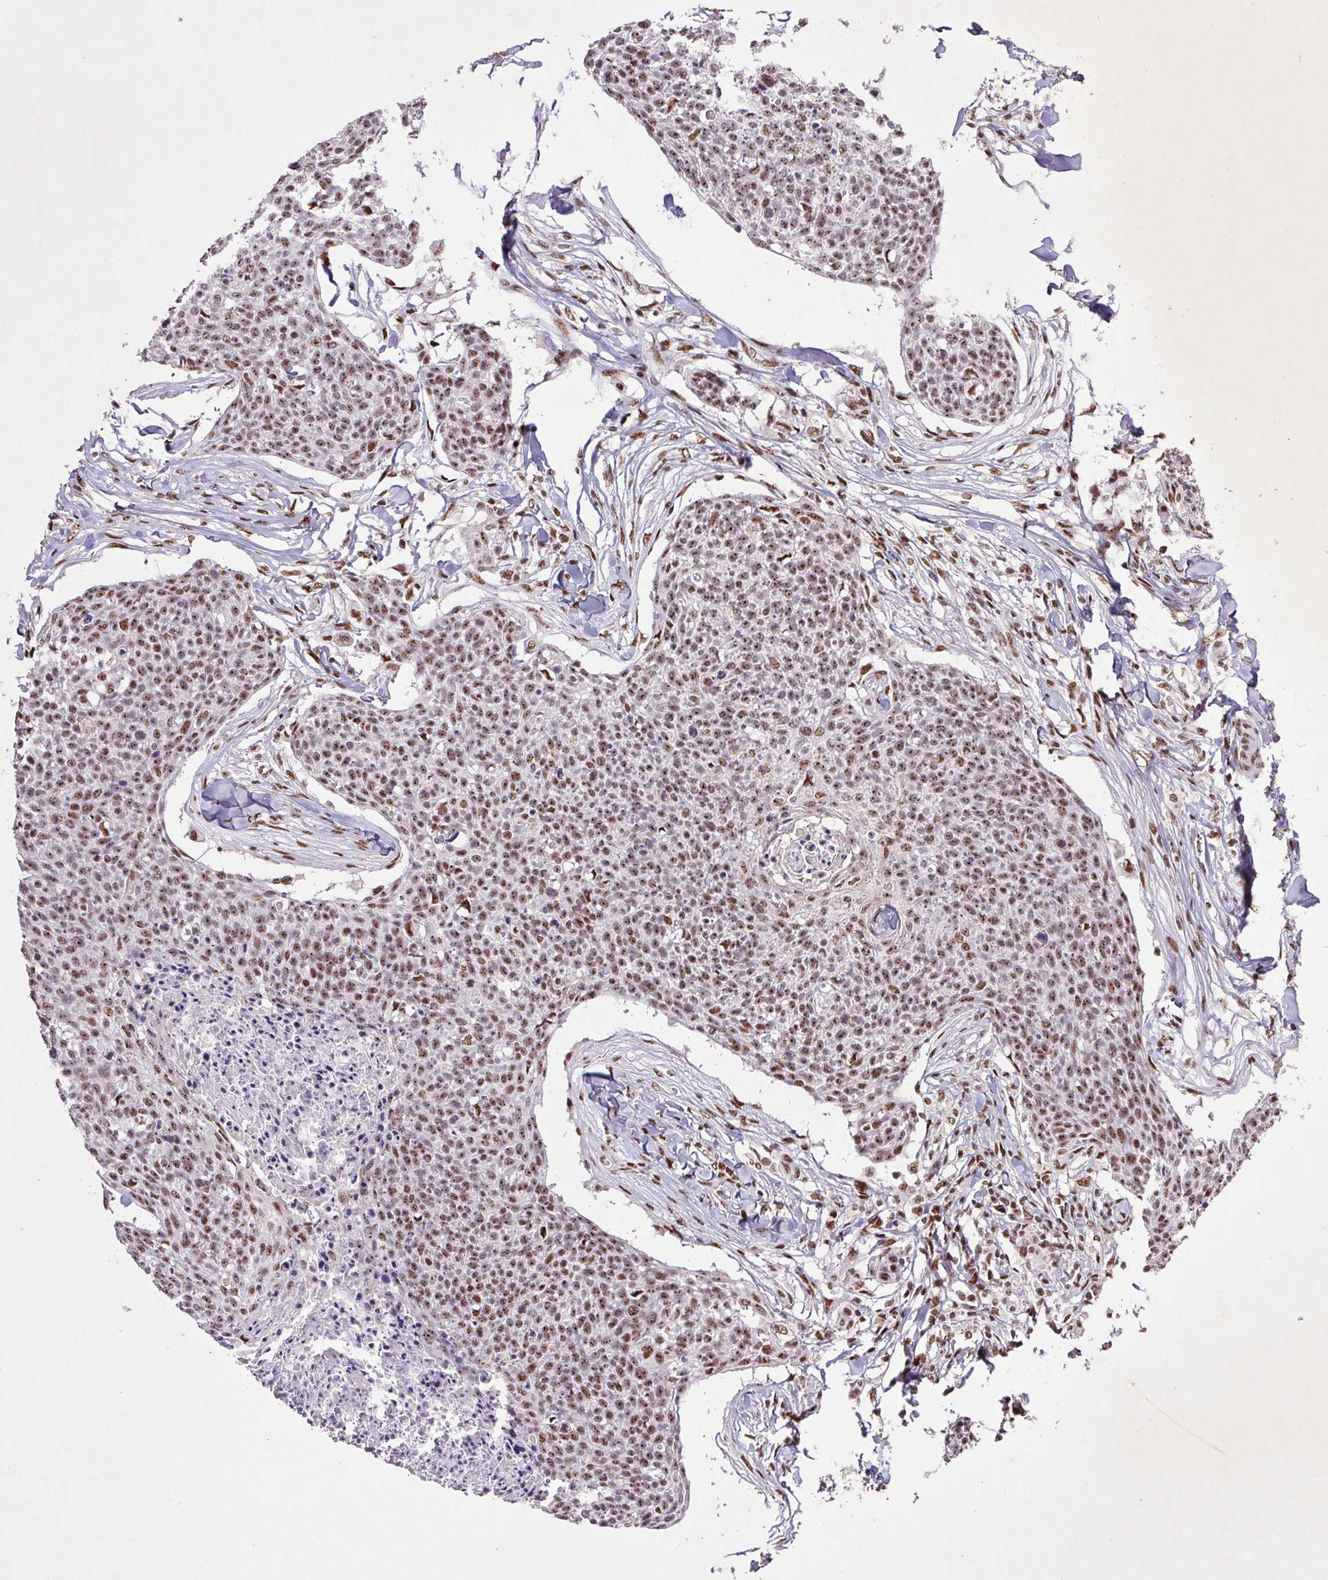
{"staining": {"intensity": "moderate", "quantity": ">75%", "location": "nuclear"}, "tissue": "skin cancer", "cell_type": "Tumor cells", "image_type": "cancer", "snomed": [{"axis": "morphology", "description": "Squamous cell carcinoma, NOS"}, {"axis": "topography", "description": "Skin"}, {"axis": "topography", "description": "Vulva"}], "caption": "This is a photomicrograph of immunohistochemistry staining of skin squamous cell carcinoma, which shows moderate positivity in the nuclear of tumor cells.", "gene": "LDLRAD4", "patient": {"sex": "female", "age": 75}}